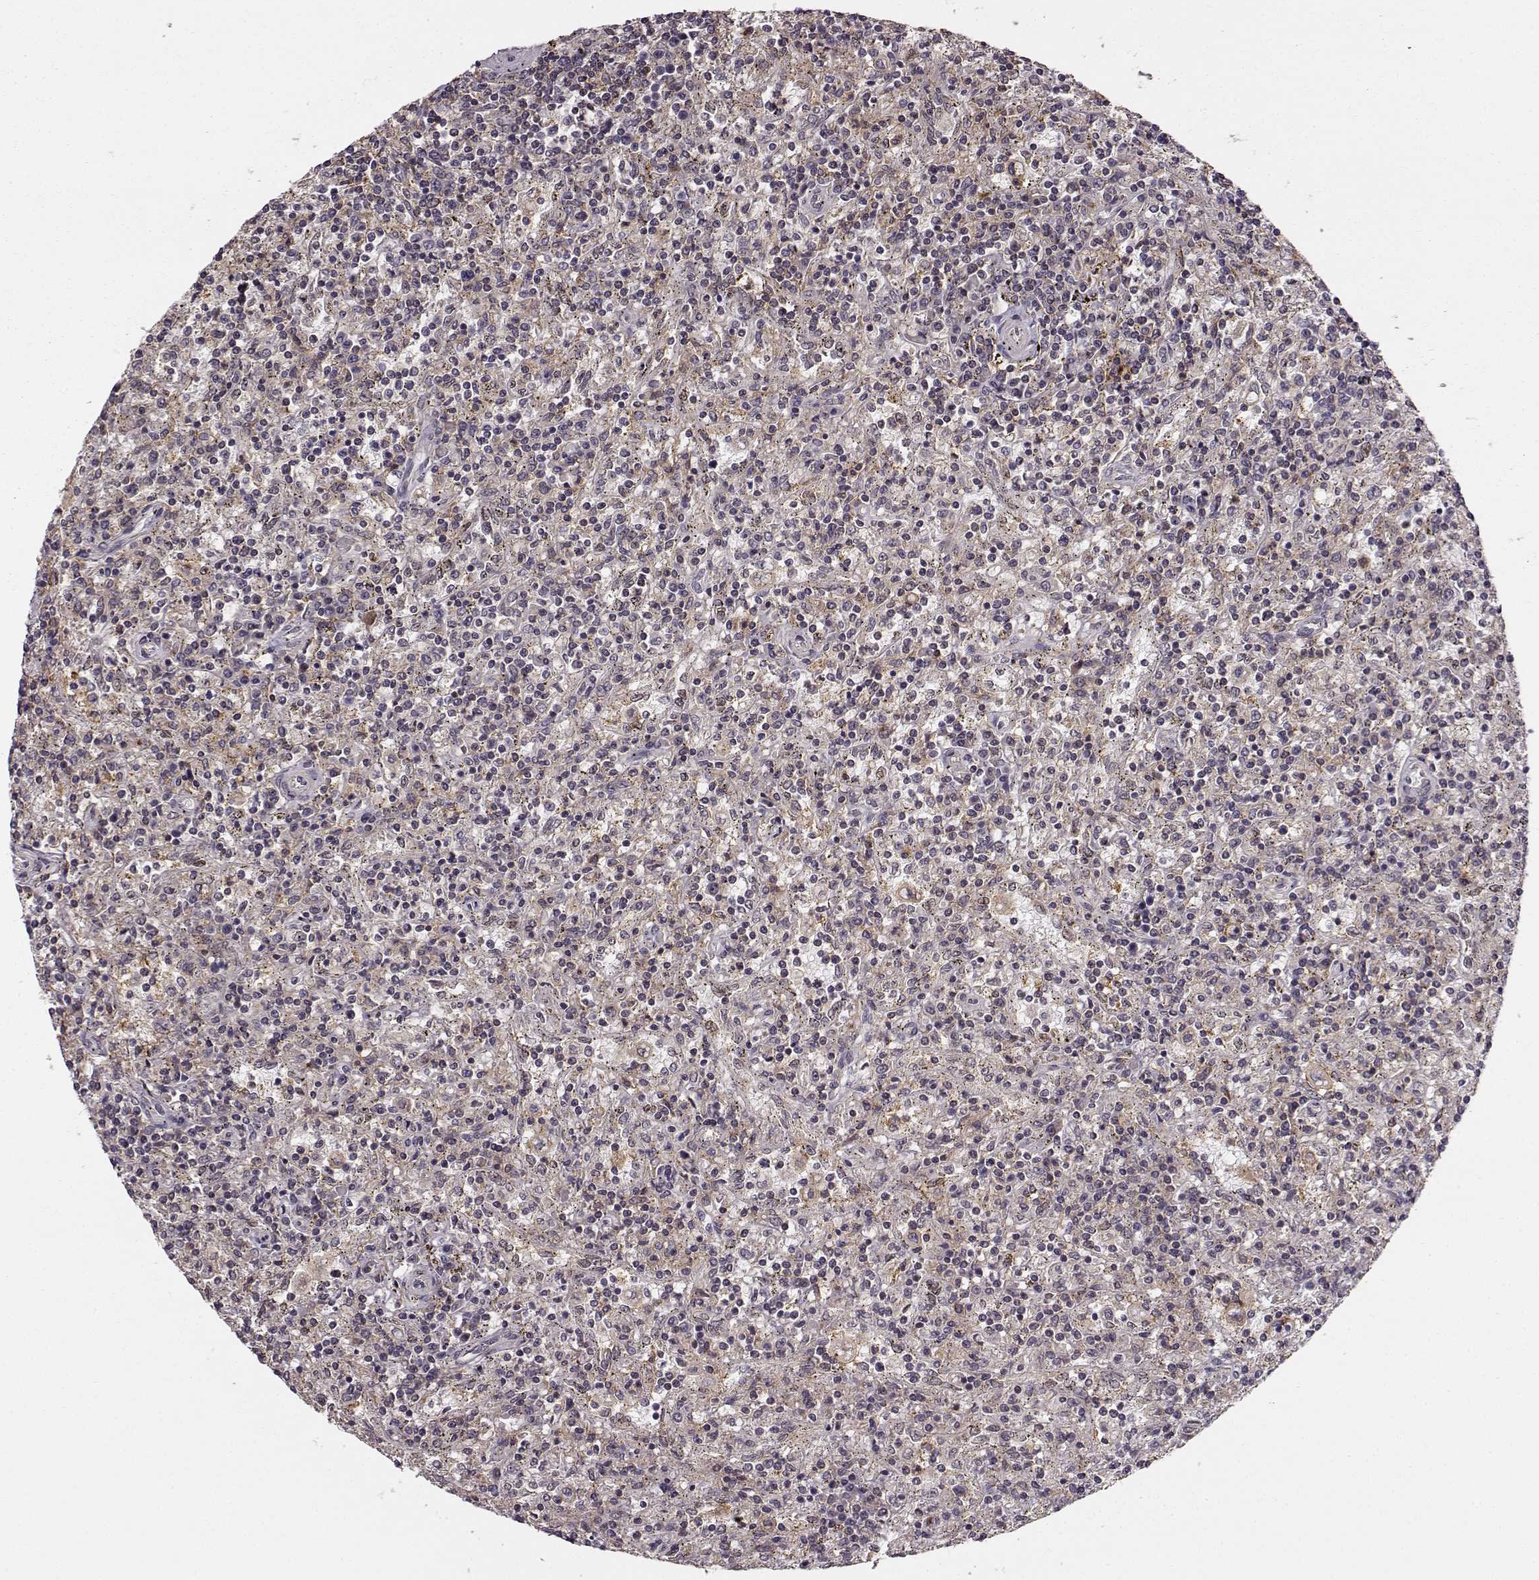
{"staining": {"intensity": "negative", "quantity": "none", "location": "none"}, "tissue": "lymphoma", "cell_type": "Tumor cells", "image_type": "cancer", "snomed": [{"axis": "morphology", "description": "Malignant lymphoma, non-Hodgkin's type, Low grade"}, {"axis": "topography", "description": "Spleen"}], "caption": "An IHC photomicrograph of low-grade malignant lymphoma, non-Hodgkin's type is shown. There is no staining in tumor cells of low-grade malignant lymphoma, non-Hodgkin's type.", "gene": "MFSD1", "patient": {"sex": "male", "age": 62}}